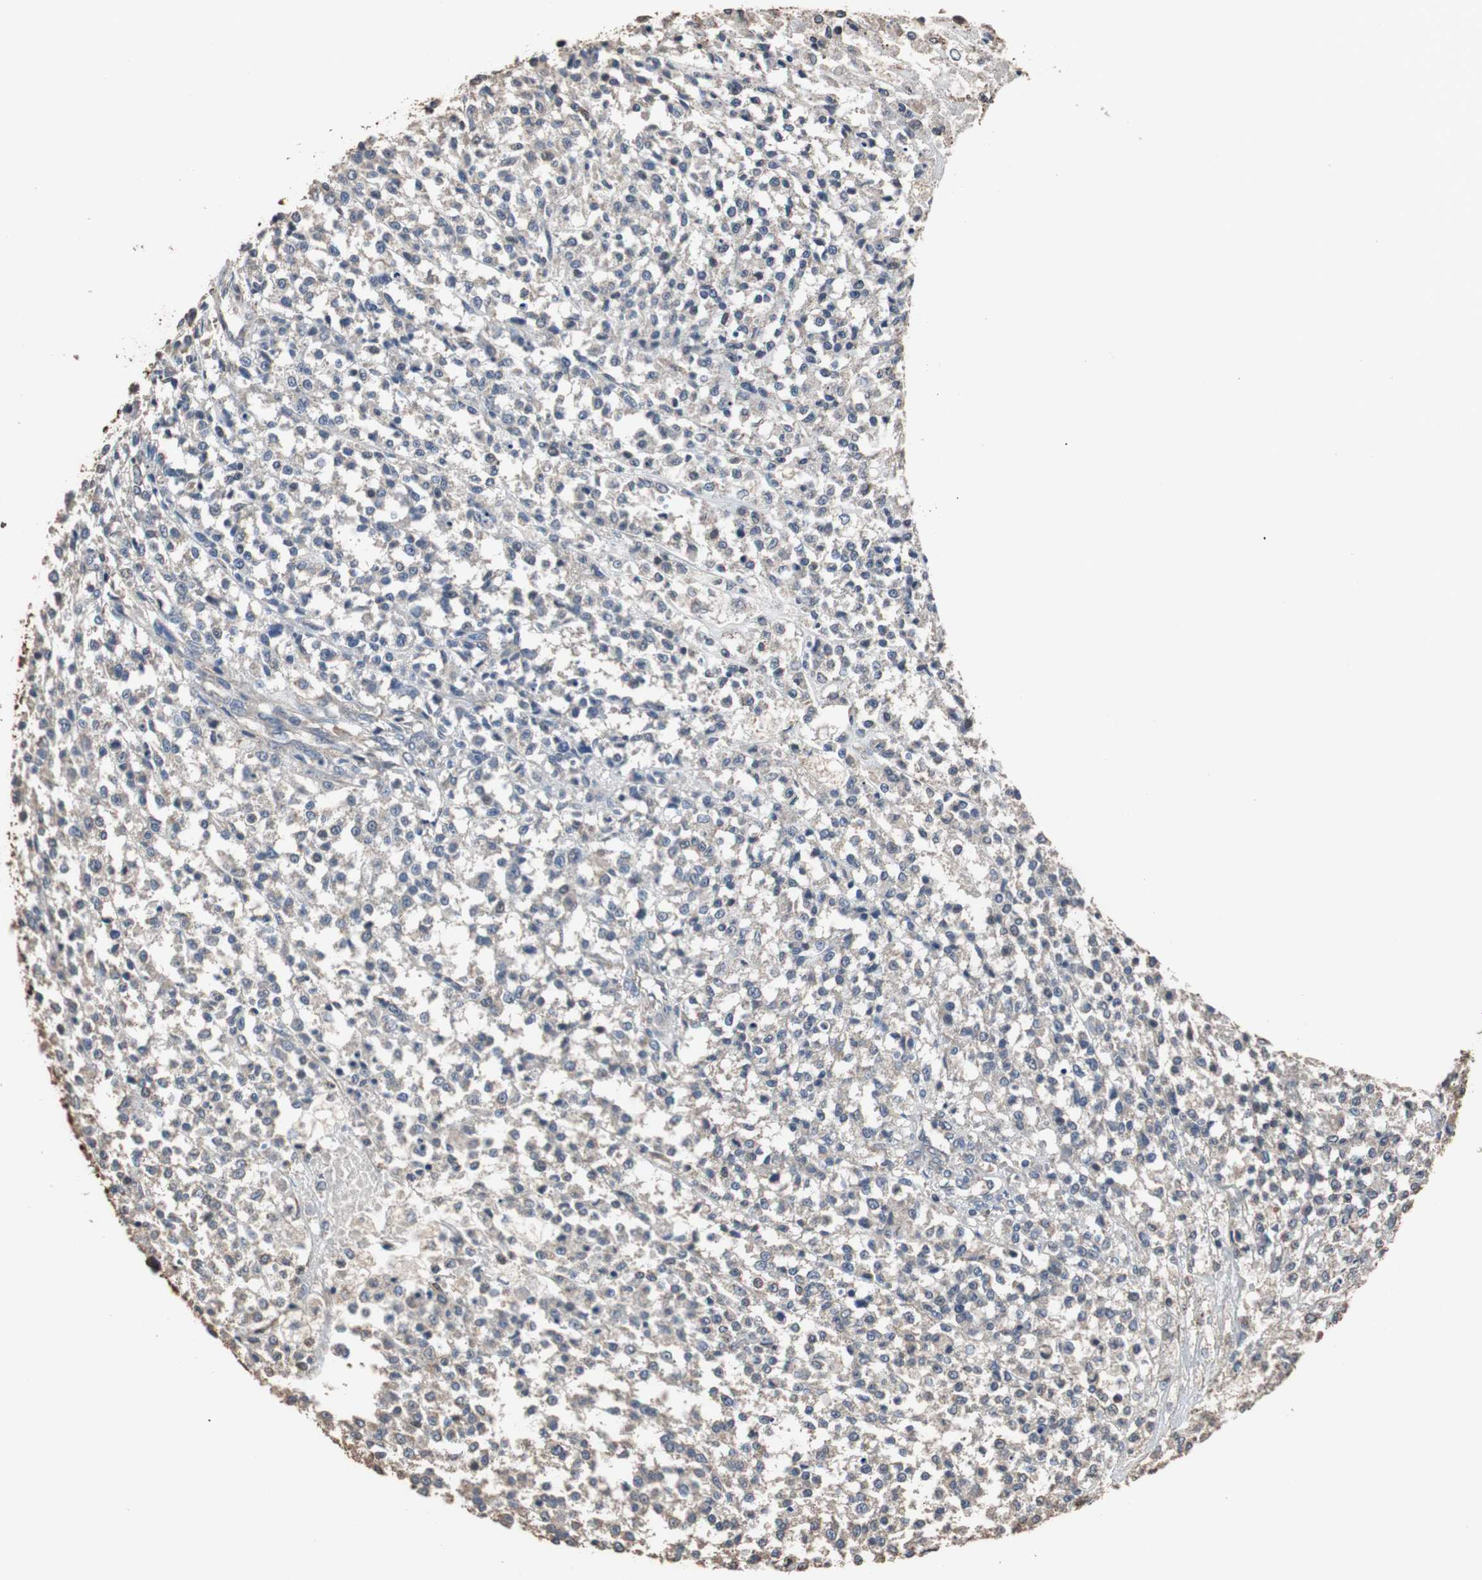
{"staining": {"intensity": "weak", "quantity": "<25%", "location": "cytoplasmic/membranous"}, "tissue": "testis cancer", "cell_type": "Tumor cells", "image_type": "cancer", "snomed": [{"axis": "morphology", "description": "Seminoma, NOS"}, {"axis": "topography", "description": "Testis"}], "caption": "Immunohistochemistry photomicrograph of testis cancer (seminoma) stained for a protein (brown), which demonstrates no positivity in tumor cells.", "gene": "SCIMP", "patient": {"sex": "male", "age": 59}}